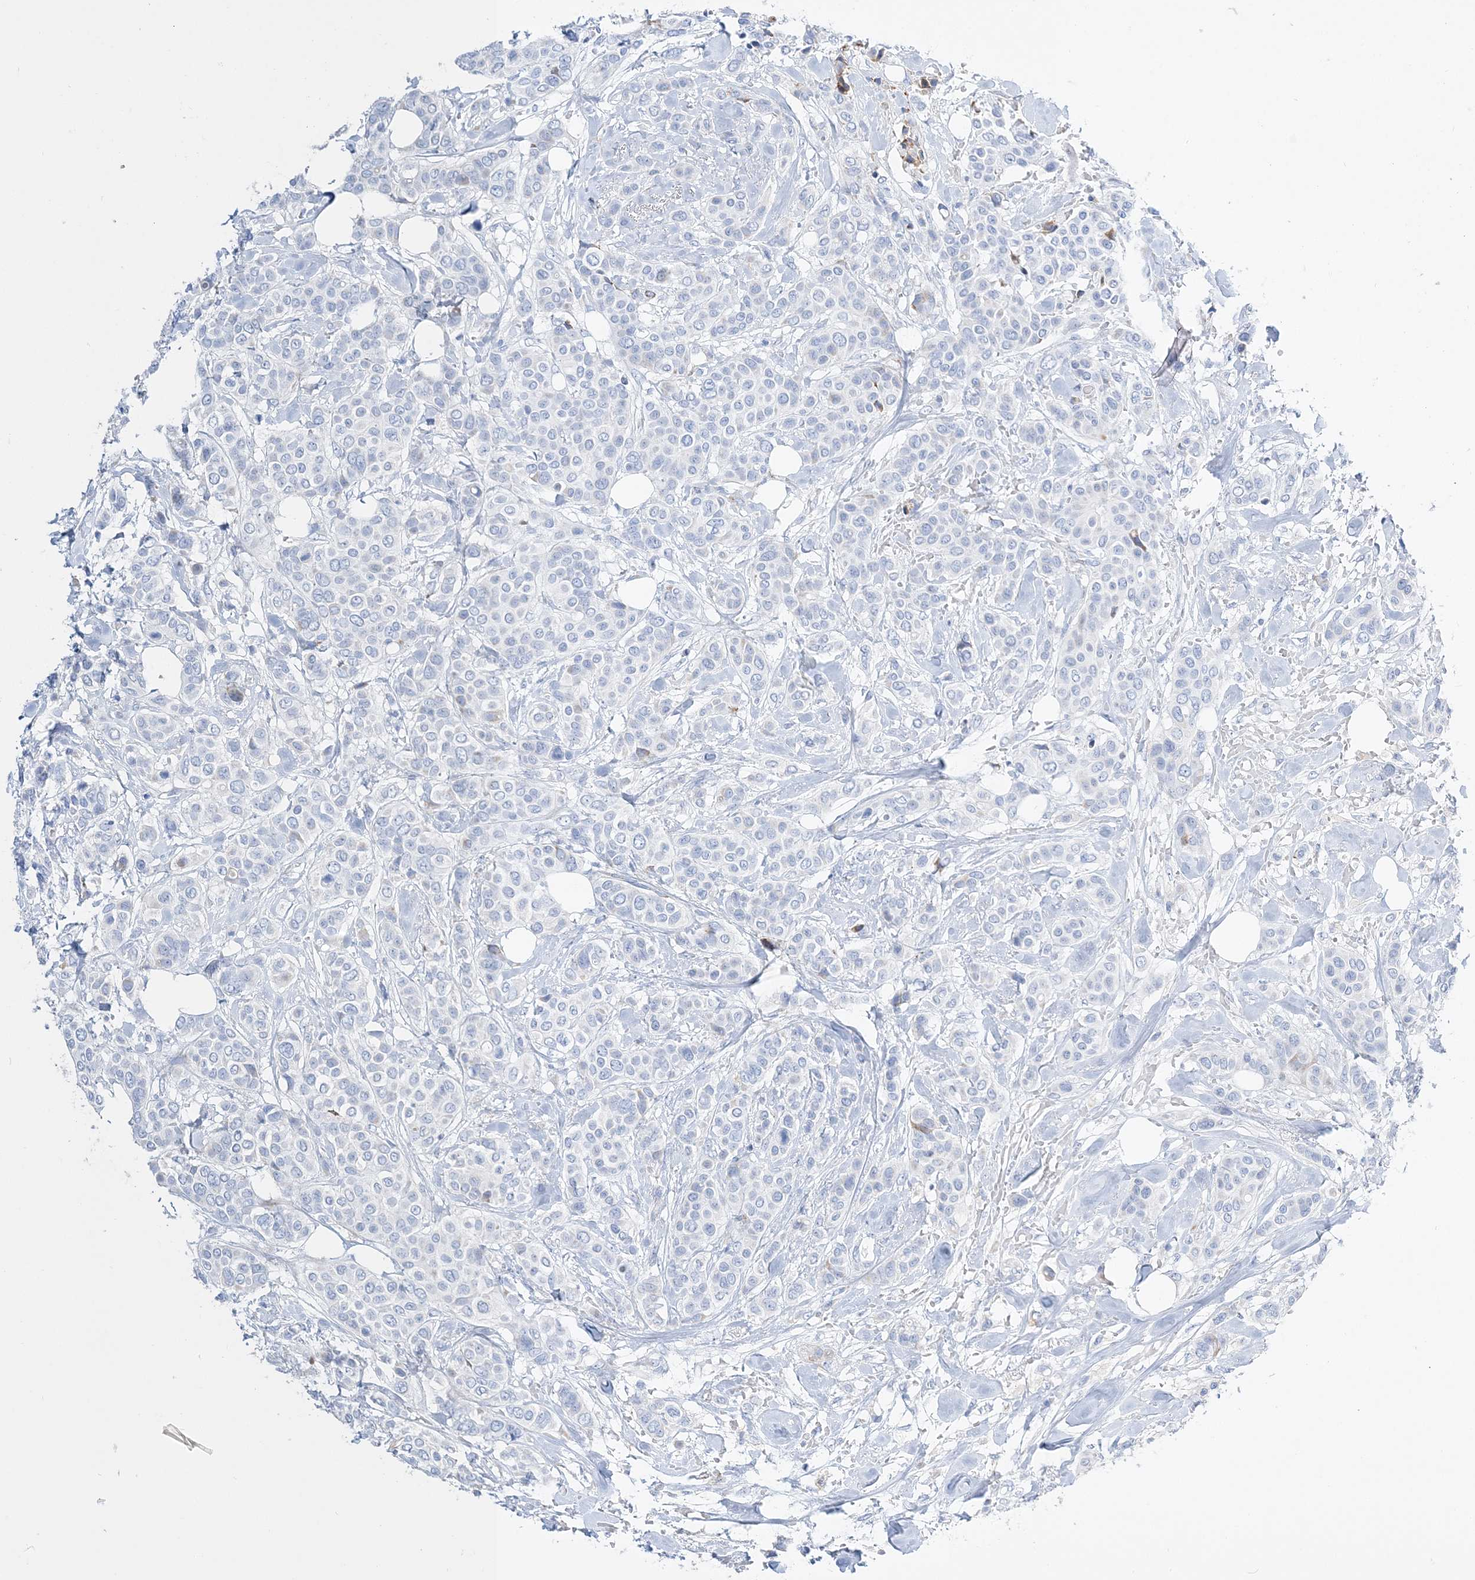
{"staining": {"intensity": "negative", "quantity": "none", "location": "none"}, "tissue": "breast cancer", "cell_type": "Tumor cells", "image_type": "cancer", "snomed": [{"axis": "morphology", "description": "Lobular carcinoma"}, {"axis": "topography", "description": "Breast"}], "caption": "Protein analysis of breast cancer exhibits no significant positivity in tumor cells. (Stains: DAB IHC with hematoxylin counter stain, Microscopy: brightfield microscopy at high magnification).", "gene": "TSPYL6", "patient": {"sex": "female", "age": 51}}